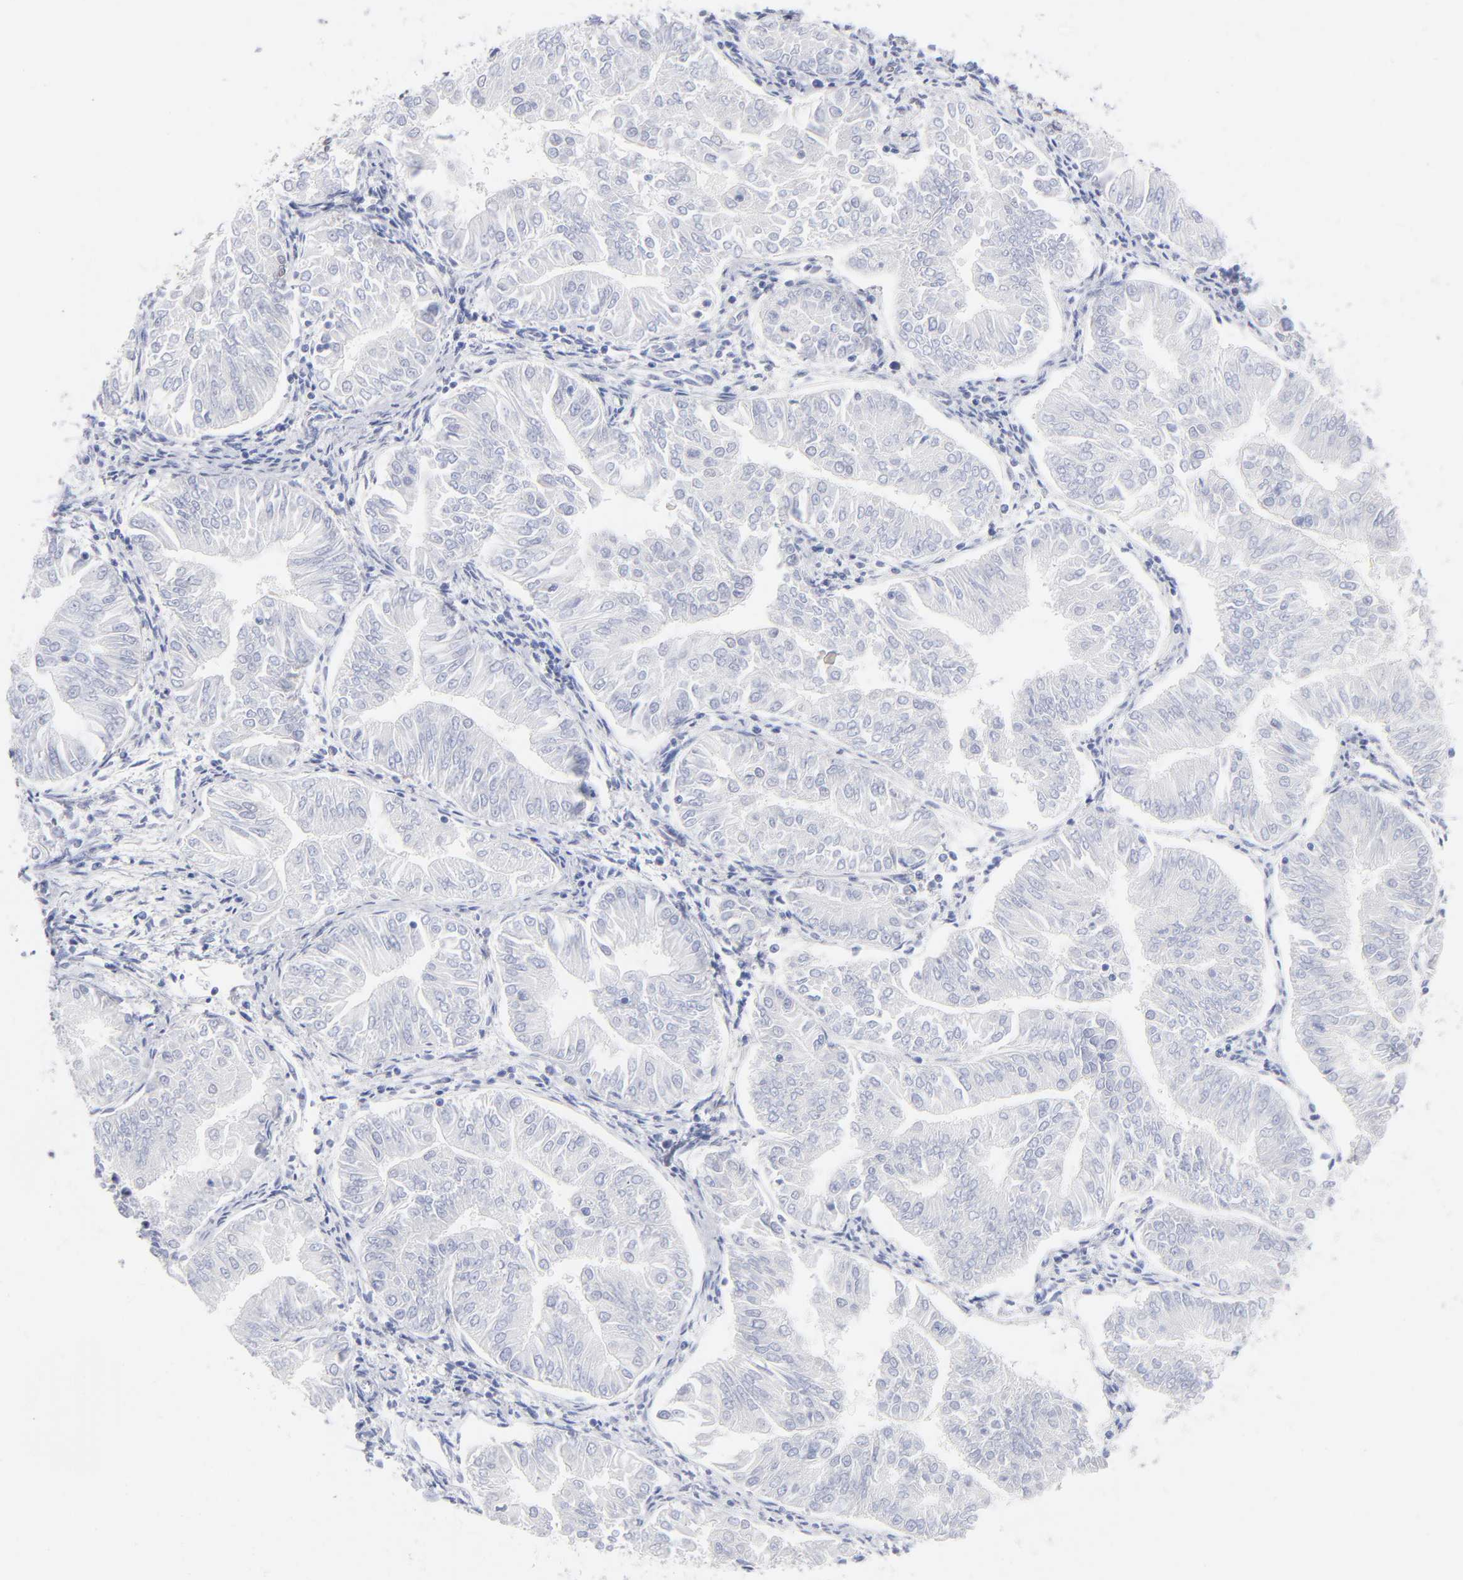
{"staining": {"intensity": "weak", "quantity": "25%-75%", "location": "nuclear"}, "tissue": "endometrial cancer", "cell_type": "Tumor cells", "image_type": "cancer", "snomed": [{"axis": "morphology", "description": "Adenocarcinoma, NOS"}, {"axis": "topography", "description": "Endometrium"}], "caption": "There is low levels of weak nuclear expression in tumor cells of endometrial adenocarcinoma, as demonstrated by immunohistochemical staining (brown color).", "gene": "SNRPB", "patient": {"sex": "female", "age": 53}}